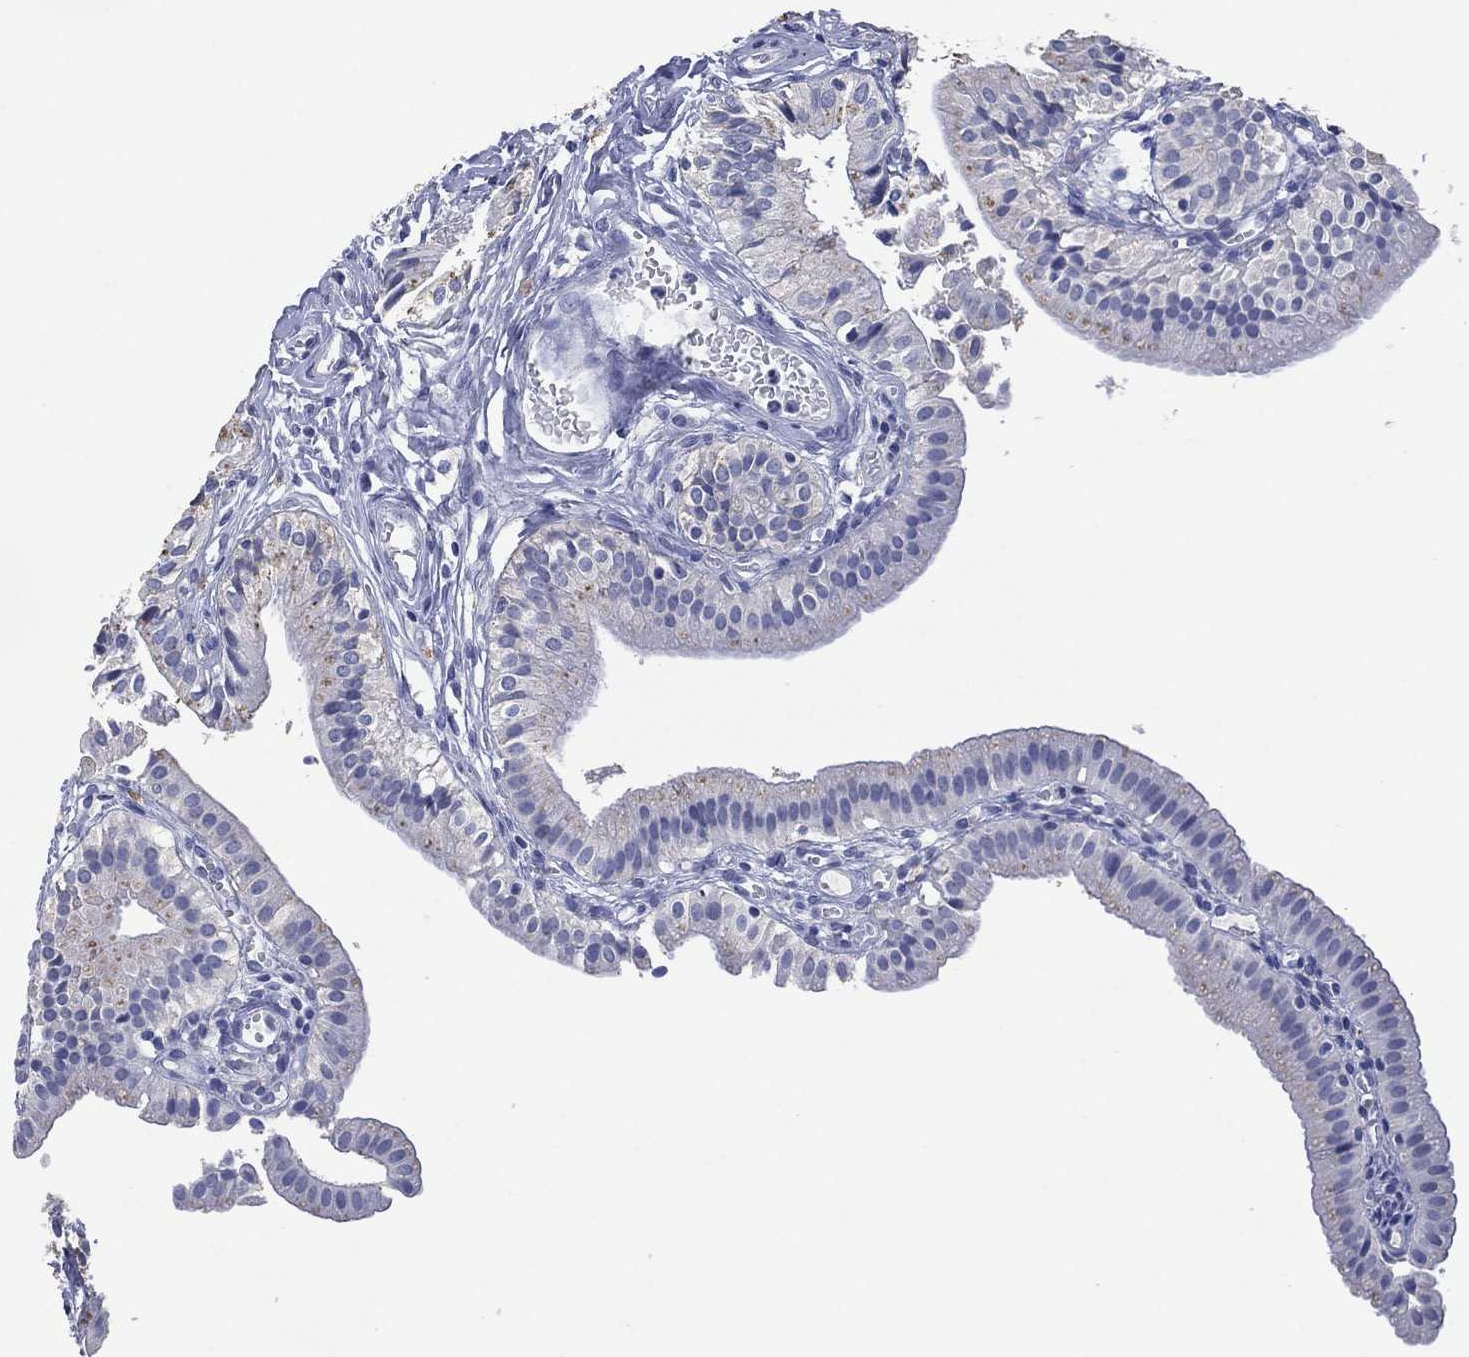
{"staining": {"intensity": "negative", "quantity": "none", "location": "none"}, "tissue": "gallbladder", "cell_type": "Glandular cells", "image_type": "normal", "snomed": [{"axis": "morphology", "description": "Normal tissue, NOS"}, {"axis": "topography", "description": "Gallbladder"}], "caption": "DAB (3,3'-diaminobenzidine) immunohistochemical staining of benign gallbladder demonstrates no significant staining in glandular cells. The staining is performed using DAB brown chromogen with nuclei counter-stained in using hematoxylin.", "gene": "FSCN2", "patient": {"sex": "female", "age": 47}}